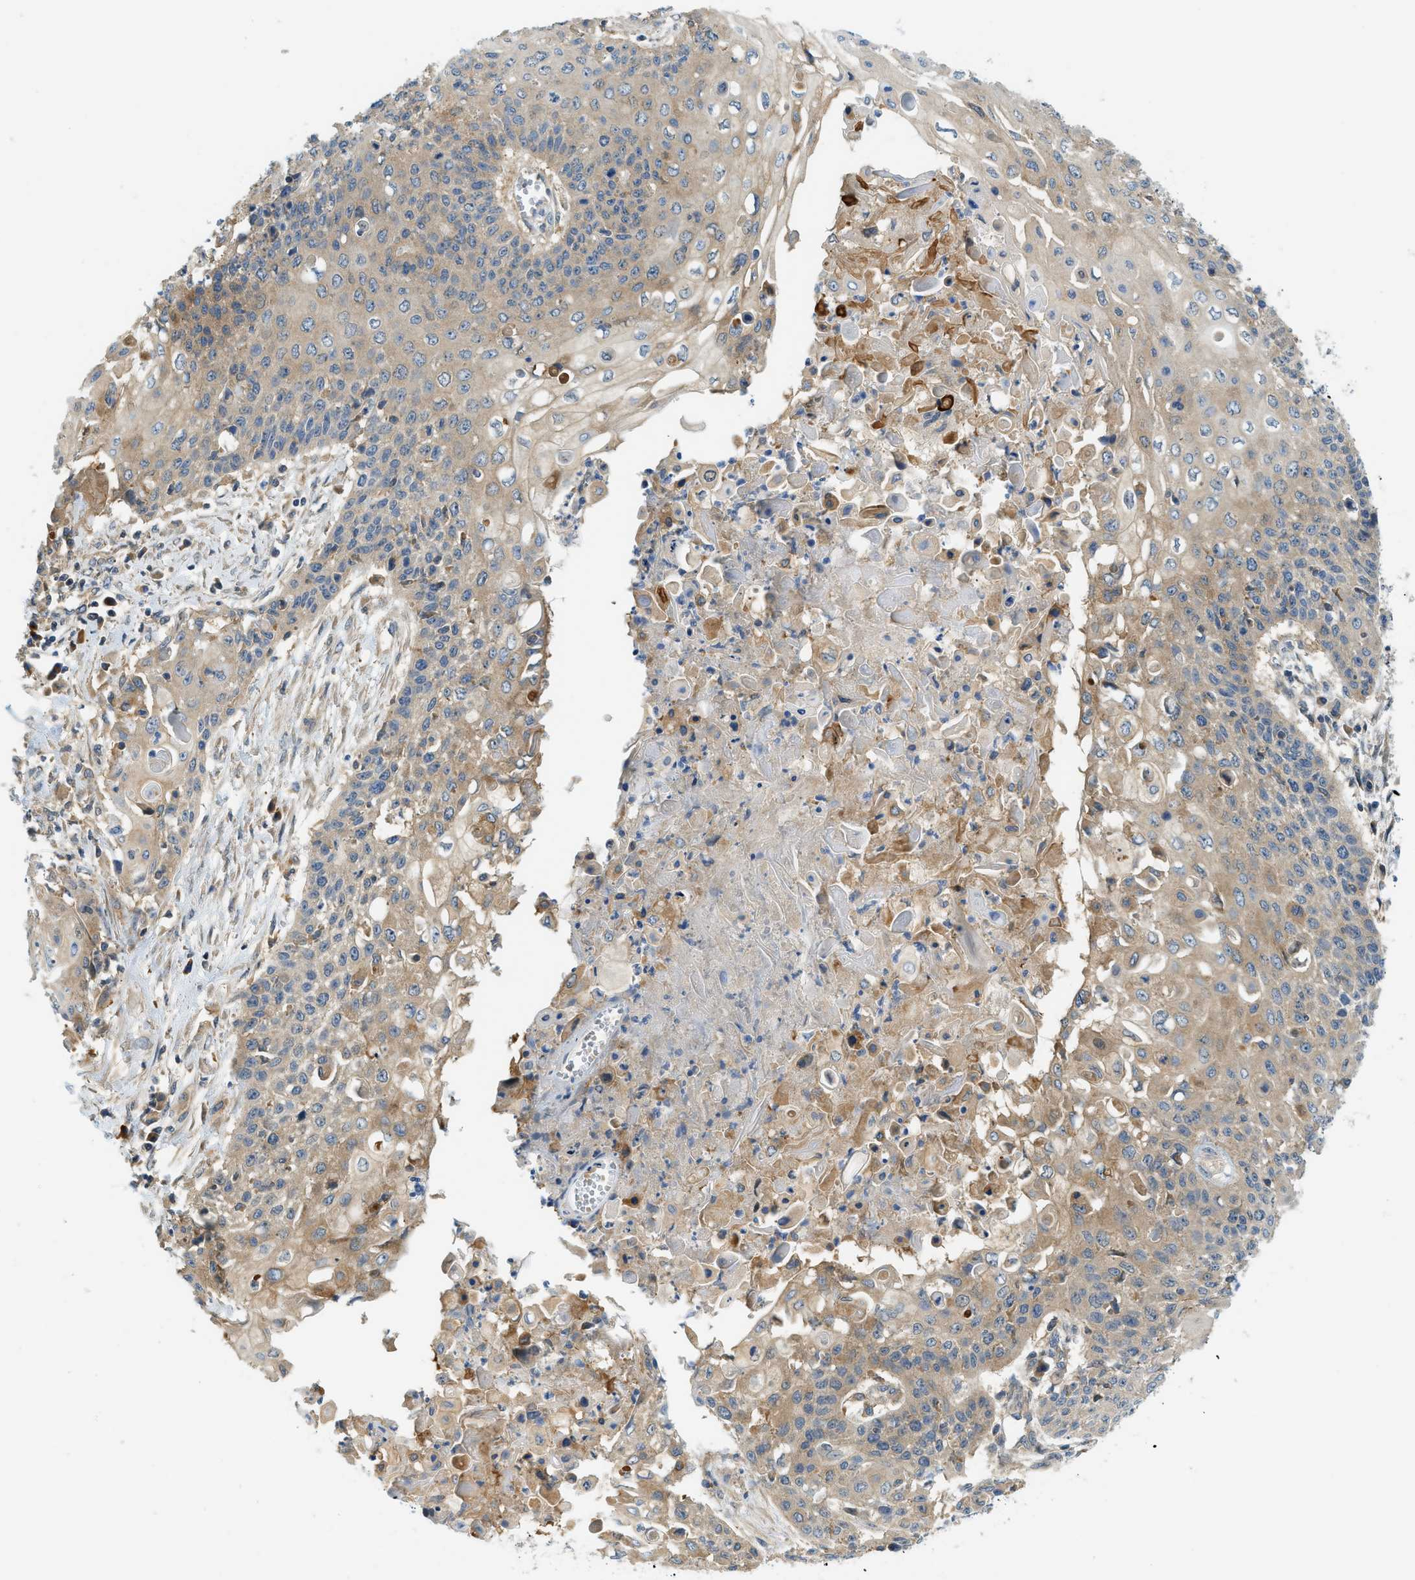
{"staining": {"intensity": "weak", "quantity": ">75%", "location": "cytoplasmic/membranous"}, "tissue": "cervical cancer", "cell_type": "Tumor cells", "image_type": "cancer", "snomed": [{"axis": "morphology", "description": "Squamous cell carcinoma, NOS"}, {"axis": "topography", "description": "Cervix"}], "caption": "Tumor cells show low levels of weak cytoplasmic/membranous expression in about >75% of cells in human cervical squamous cell carcinoma.", "gene": "KCNK1", "patient": {"sex": "female", "age": 39}}